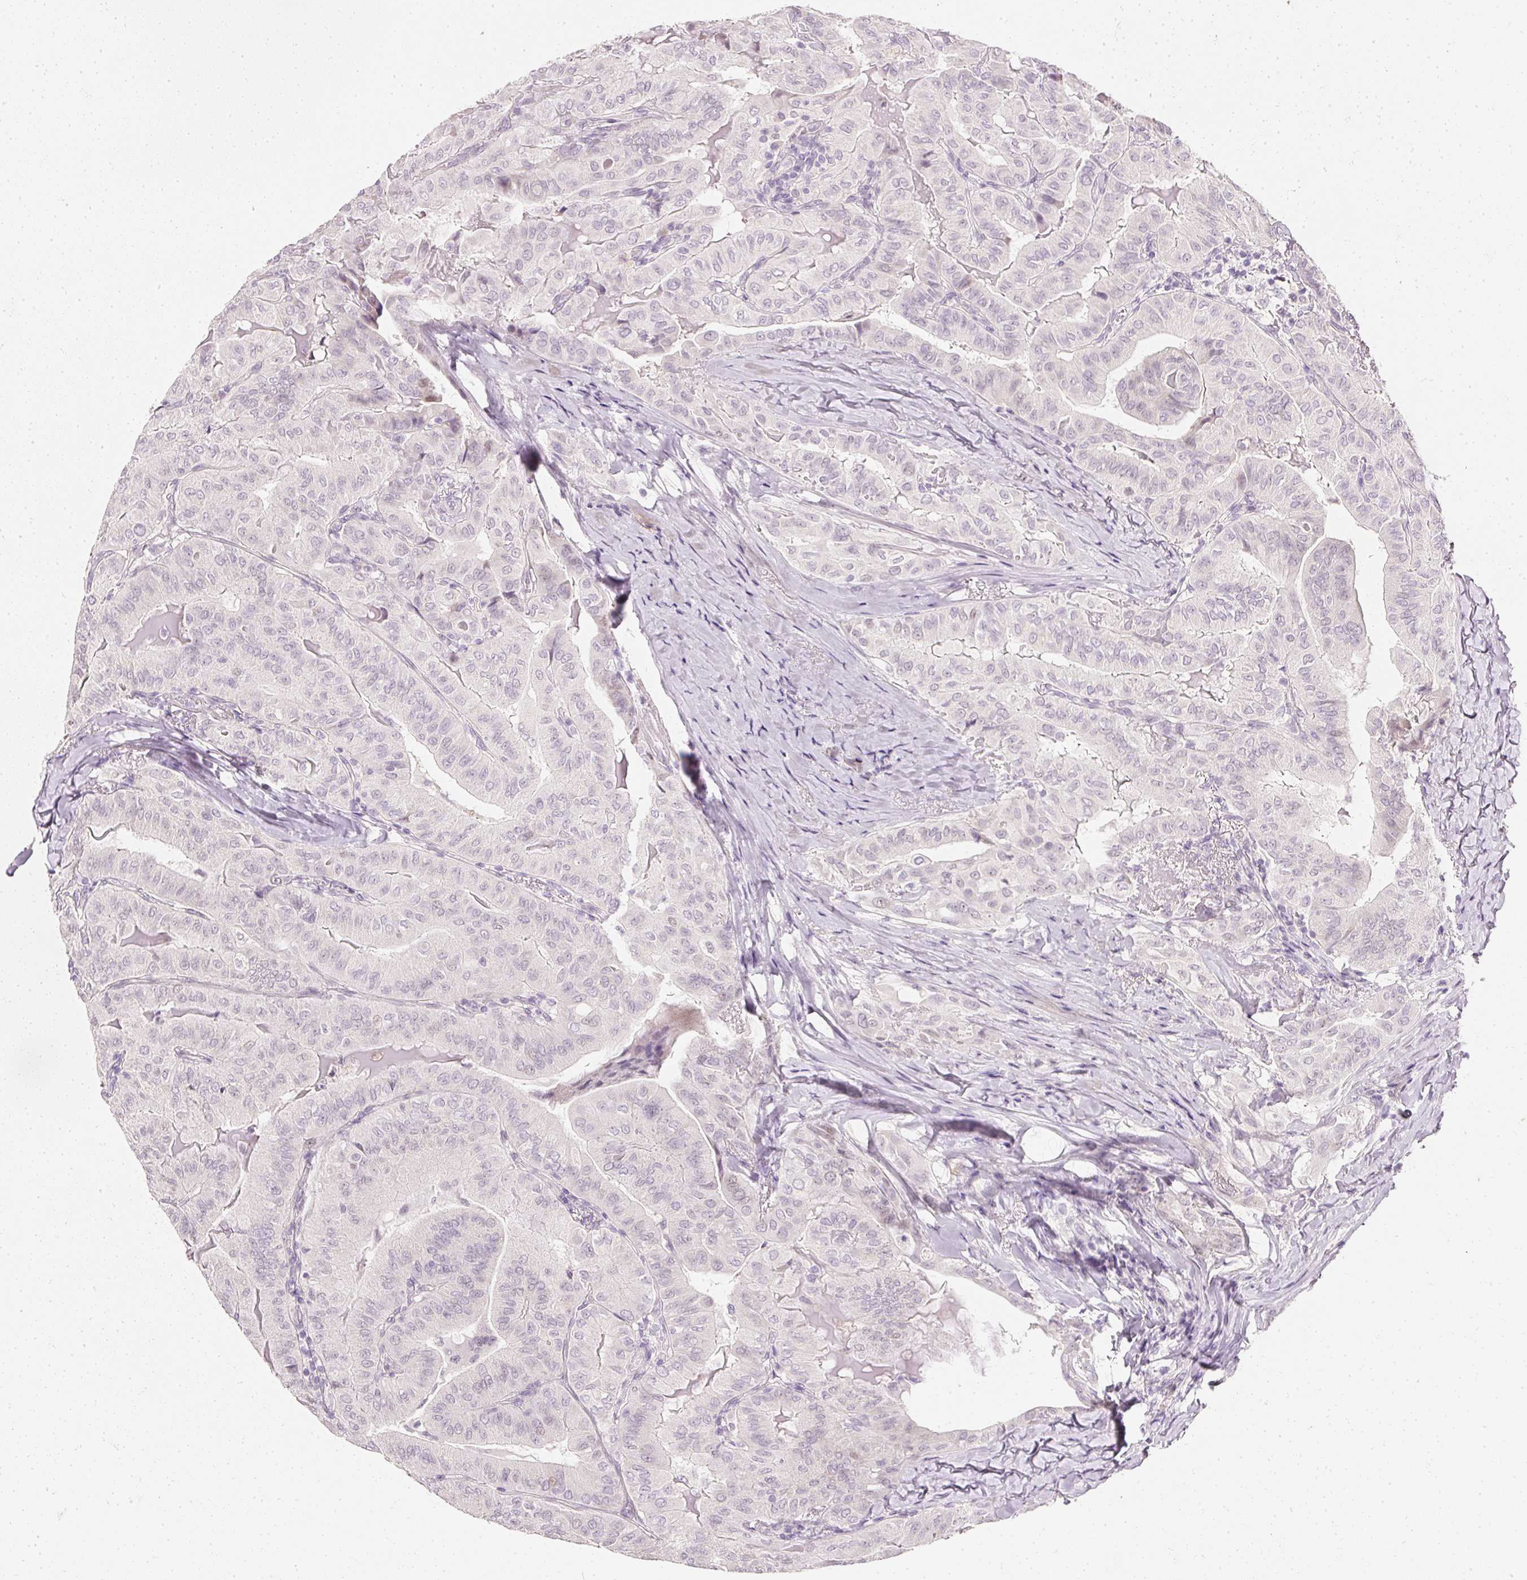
{"staining": {"intensity": "negative", "quantity": "none", "location": "none"}, "tissue": "thyroid cancer", "cell_type": "Tumor cells", "image_type": "cancer", "snomed": [{"axis": "morphology", "description": "Papillary adenocarcinoma, NOS"}, {"axis": "topography", "description": "Thyroid gland"}], "caption": "This photomicrograph is of papillary adenocarcinoma (thyroid) stained with immunohistochemistry to label a protein in brown with the nuclei are counter-stained blue. There is no positivity in tumor cells.", "gene": "ELAVL3", "patient": {"sex": "female", "age": 68}}